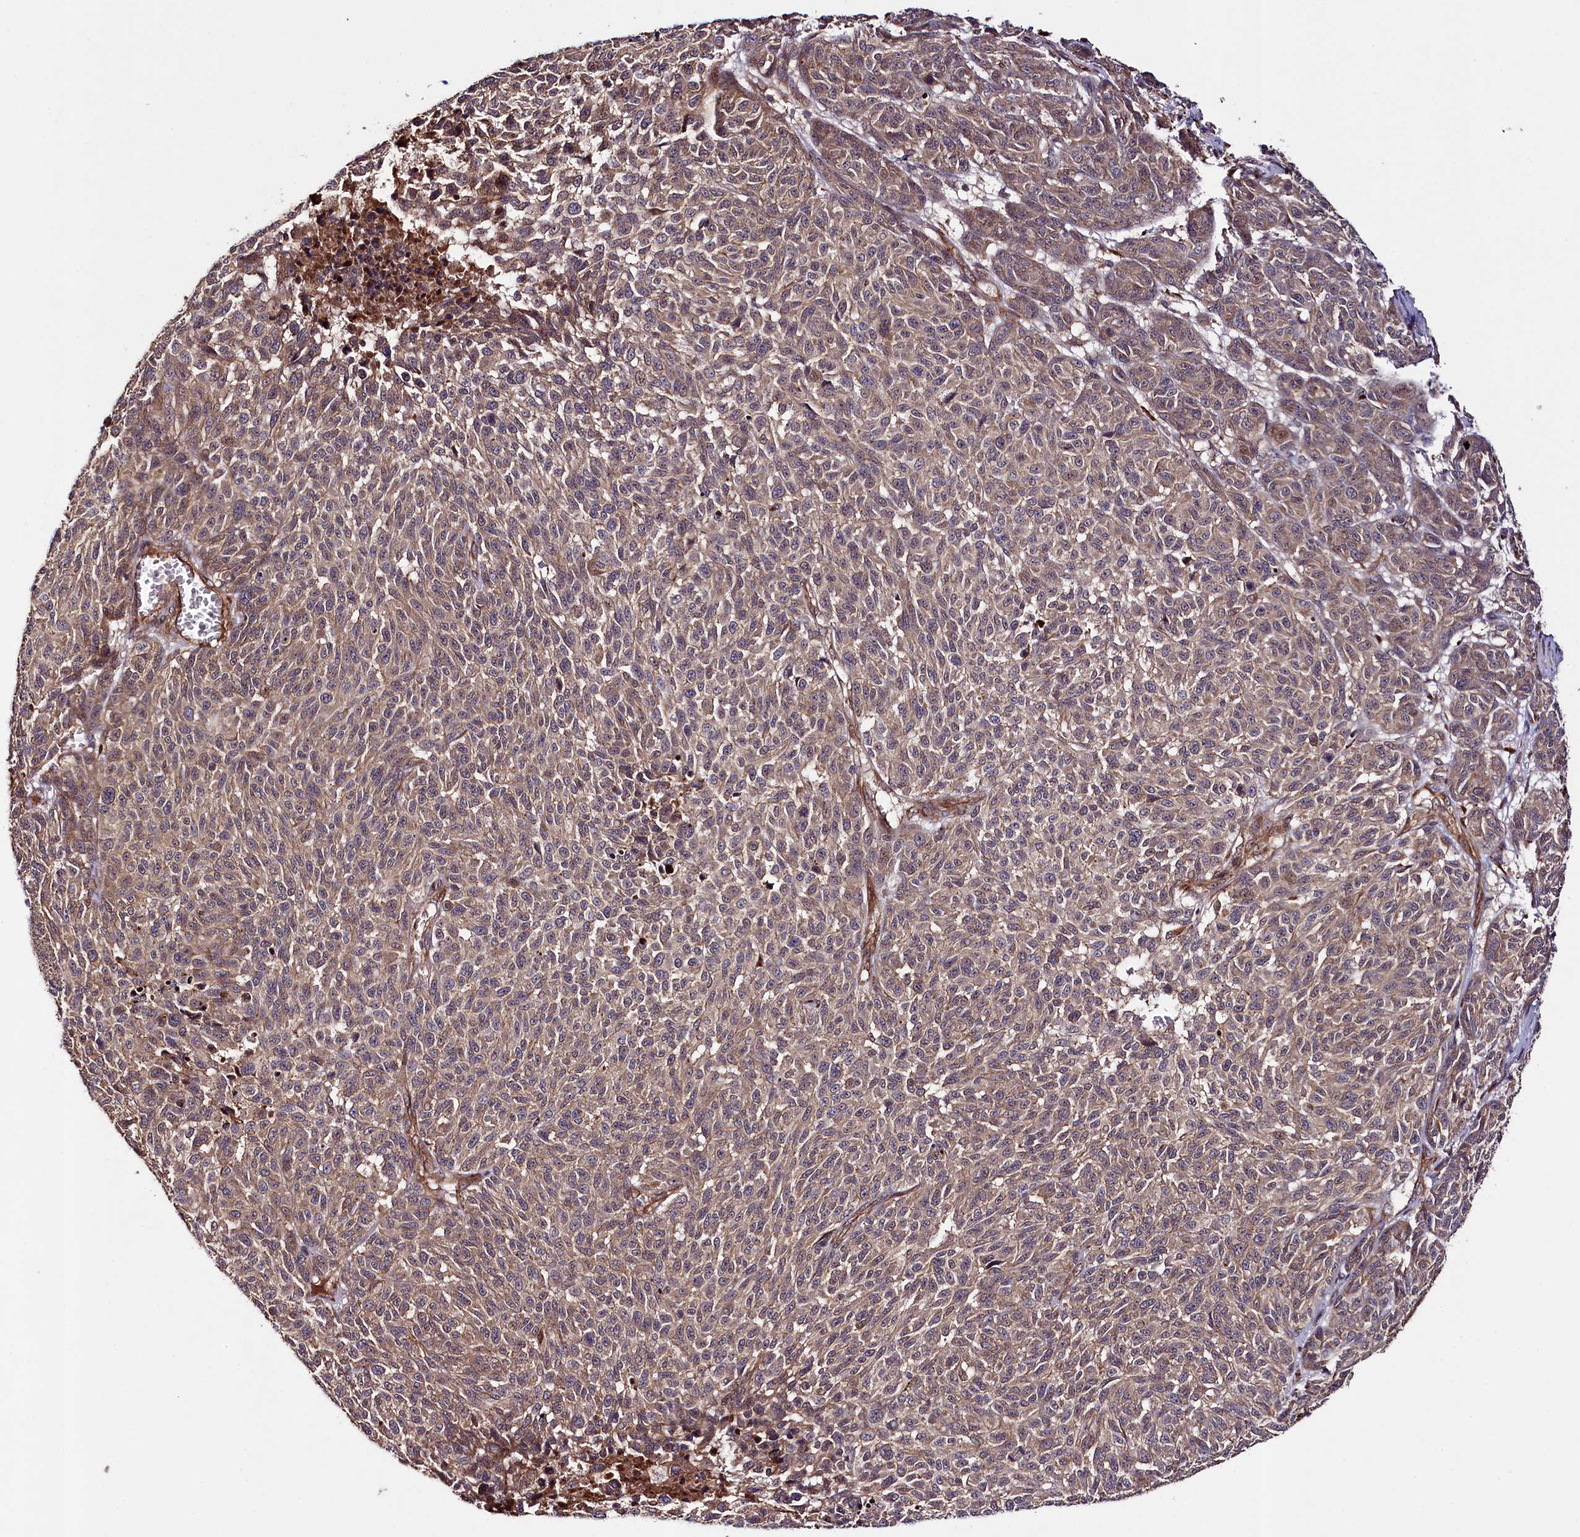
{"staining": {"intensity": "moderate", "quantity": "25%-75%", "location": "cytoplasmic/membranous"}, "tissue": "melanoma", "cell_type": "Tumor cells", "image_type": "cancer", "snomed": [{"axis": "morphology", "description": "Malignant melanoma, NOS"}, {"axis": "topography", "description": "Skin"}], "caption": "Approximately 25%-75% of tumor cells in malignant melanoma show moderate cytoplasmic/membranous protein positivity as visualized by brown immunohistochemical staining.", "gene": "CCDC102A", "patient": {"sex": "male", "age": 49}}